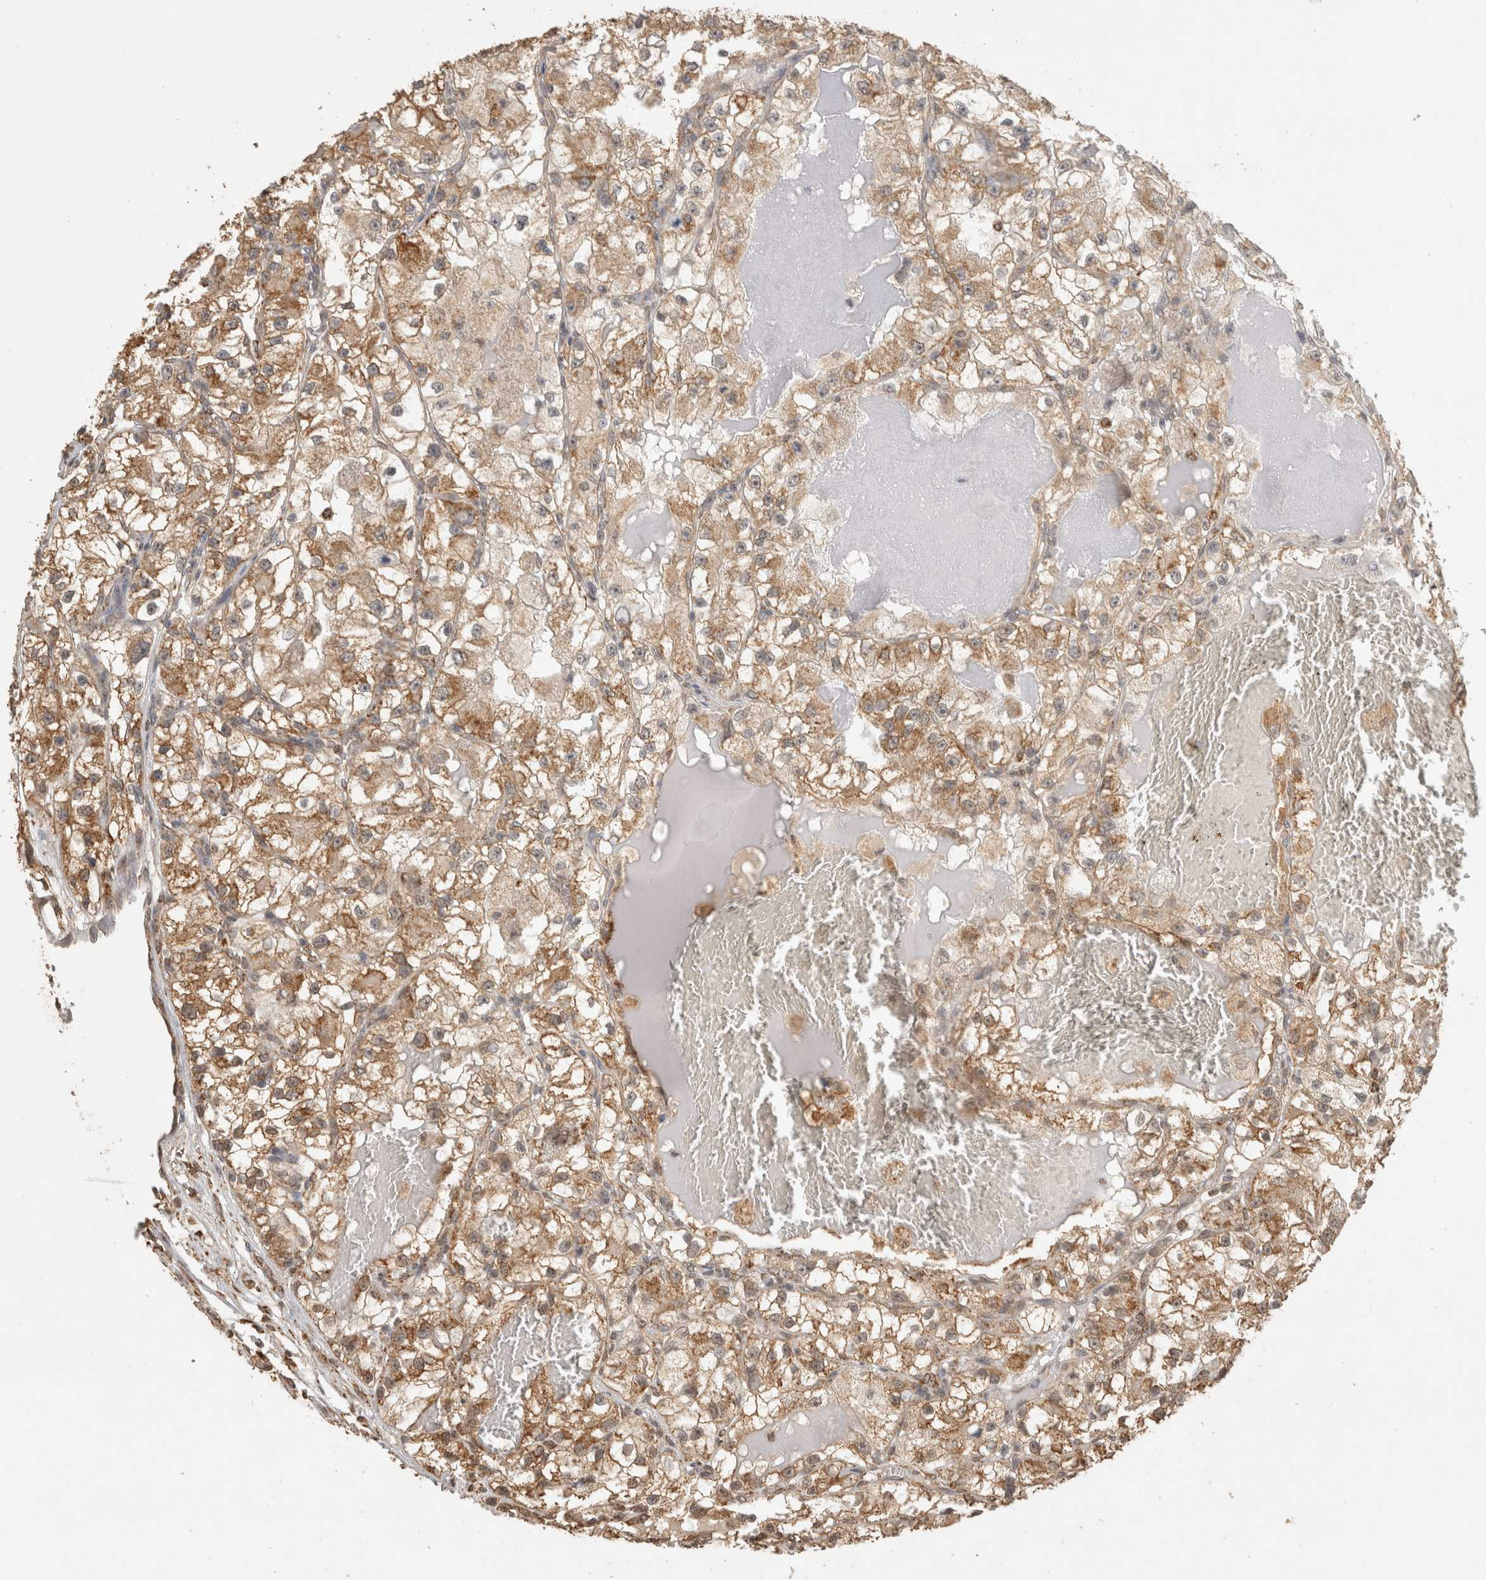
{"staining": {"intensity": "moderate", "quantity": ">75%", "location": "cytoplasmic/membranous"}, "tissue": "renal cancer", "cell_type": "Tumor cells", "image_type": "cancer", "snomed": [{"axis": "morphology", "description": "Adenocarcinoma, NOS"}, {"axis": "topography", "description": "Kidney"}], "caption": "Immunohistochemistry (IHC) histopathology image of neoplastic tissue: human adenocarcinoma (renal) stained using immunohistochemistry (IHC) shows medium levels of moderate protein expression localized specifically in the cytoplasmic/membranous of tumor cells, appearing as a cytoplasmic/membranous brown color.", "gene": "BNIP3L", "patient": {"sex": "female", "age": 57}}